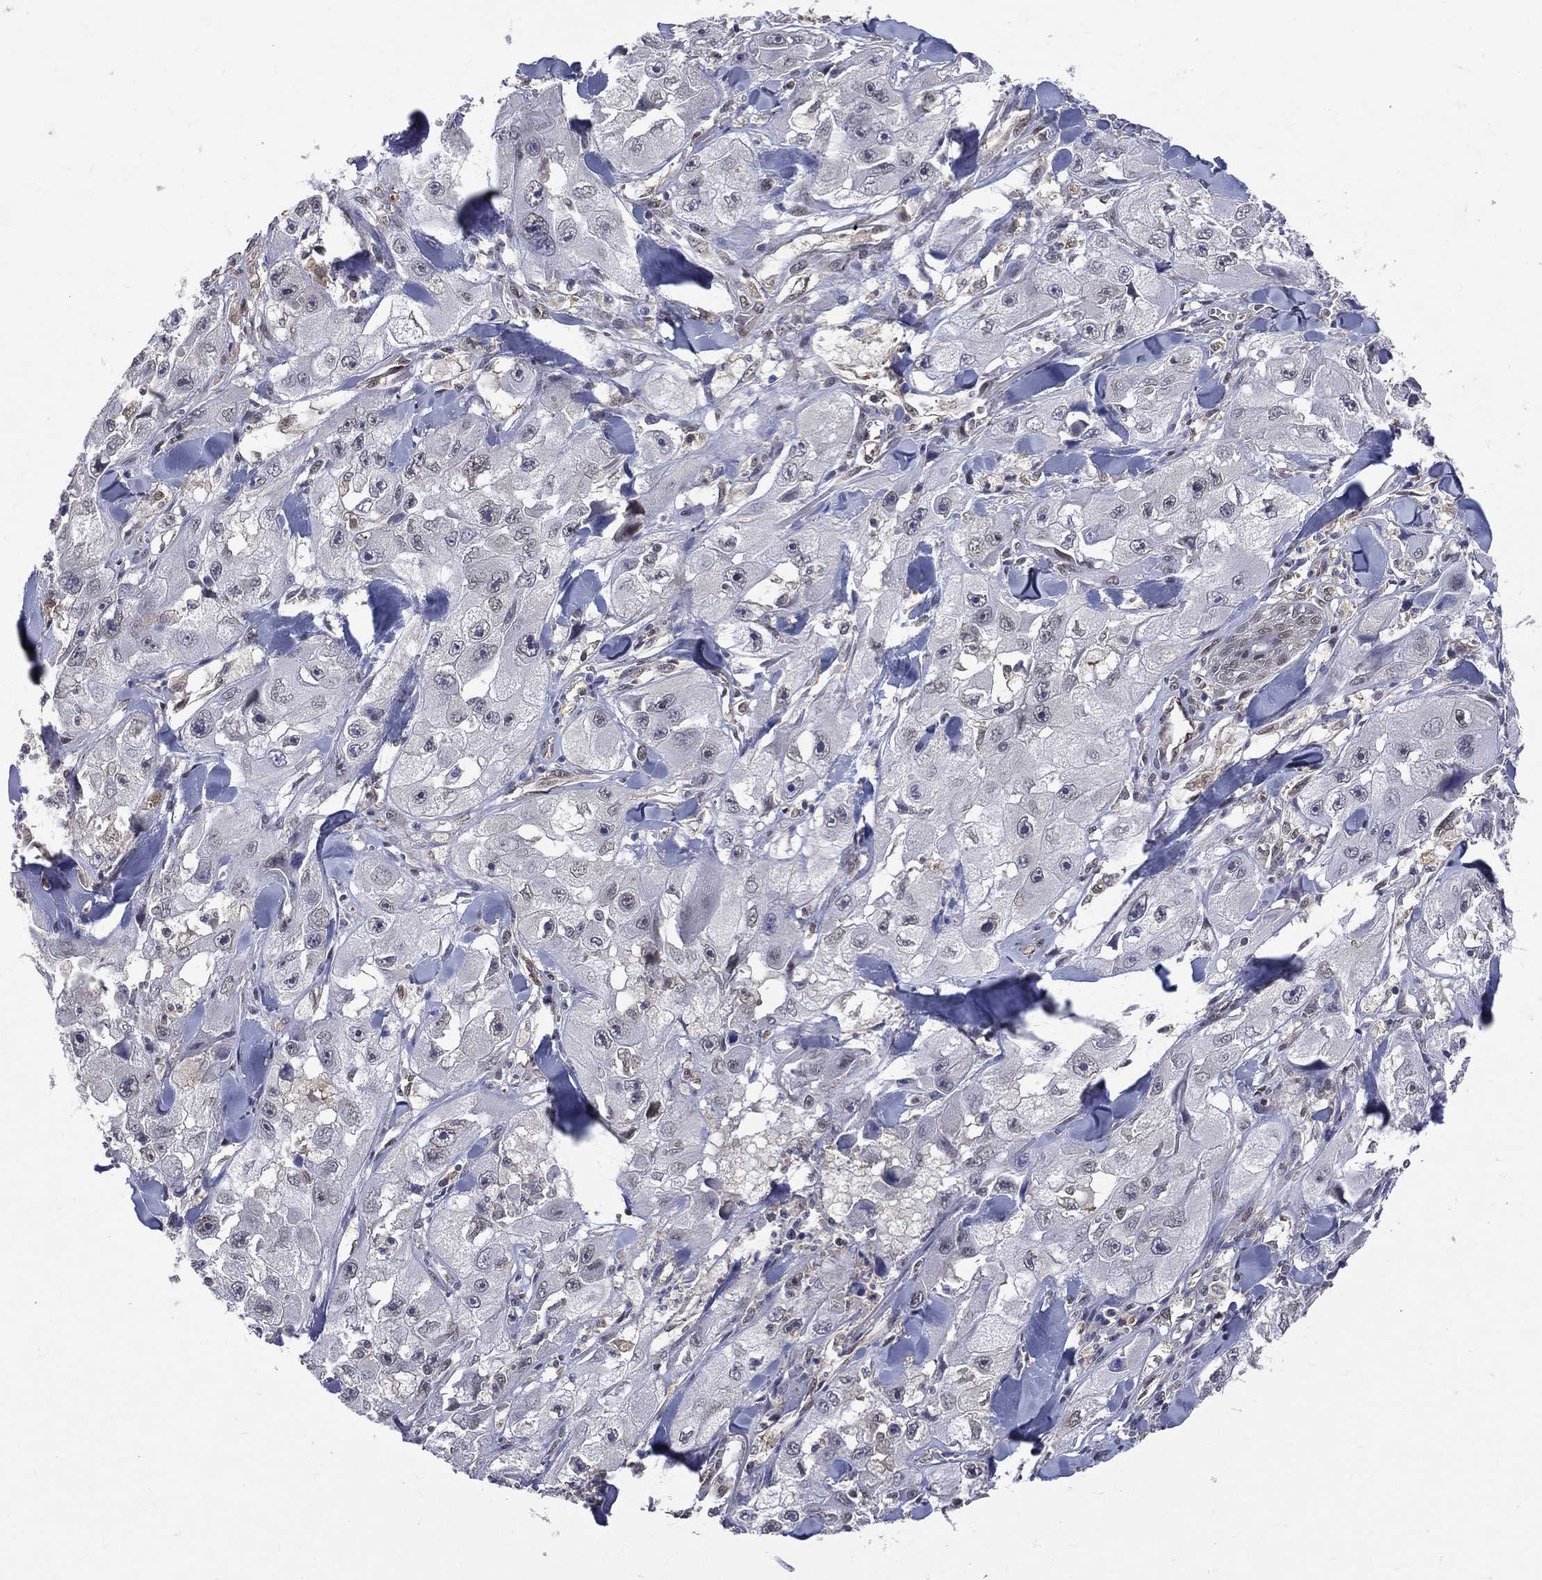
{"staining": {"intensity": "negative", "quantity": "none", "location": "none"}, "tissue": "skin cancer", "cell_type": "Tumor cells", "image_type": "cancer", "snomed": [{"axis": "morphology", "description": "Squamous cell carcinoma, NOS"}, {"axis": "topography", "description": "Skin"}, {"axis": "topography", "description": "Subcutis"}], "caption": "A high-resolution photomicrograph shows immunohistochemistry (IHC) staining of squamous cell carcinoma (skin), which shows no significant expression in tumor cells.", "gene": "GMPR2", "patient": {"sex": "male", "age": 73}}